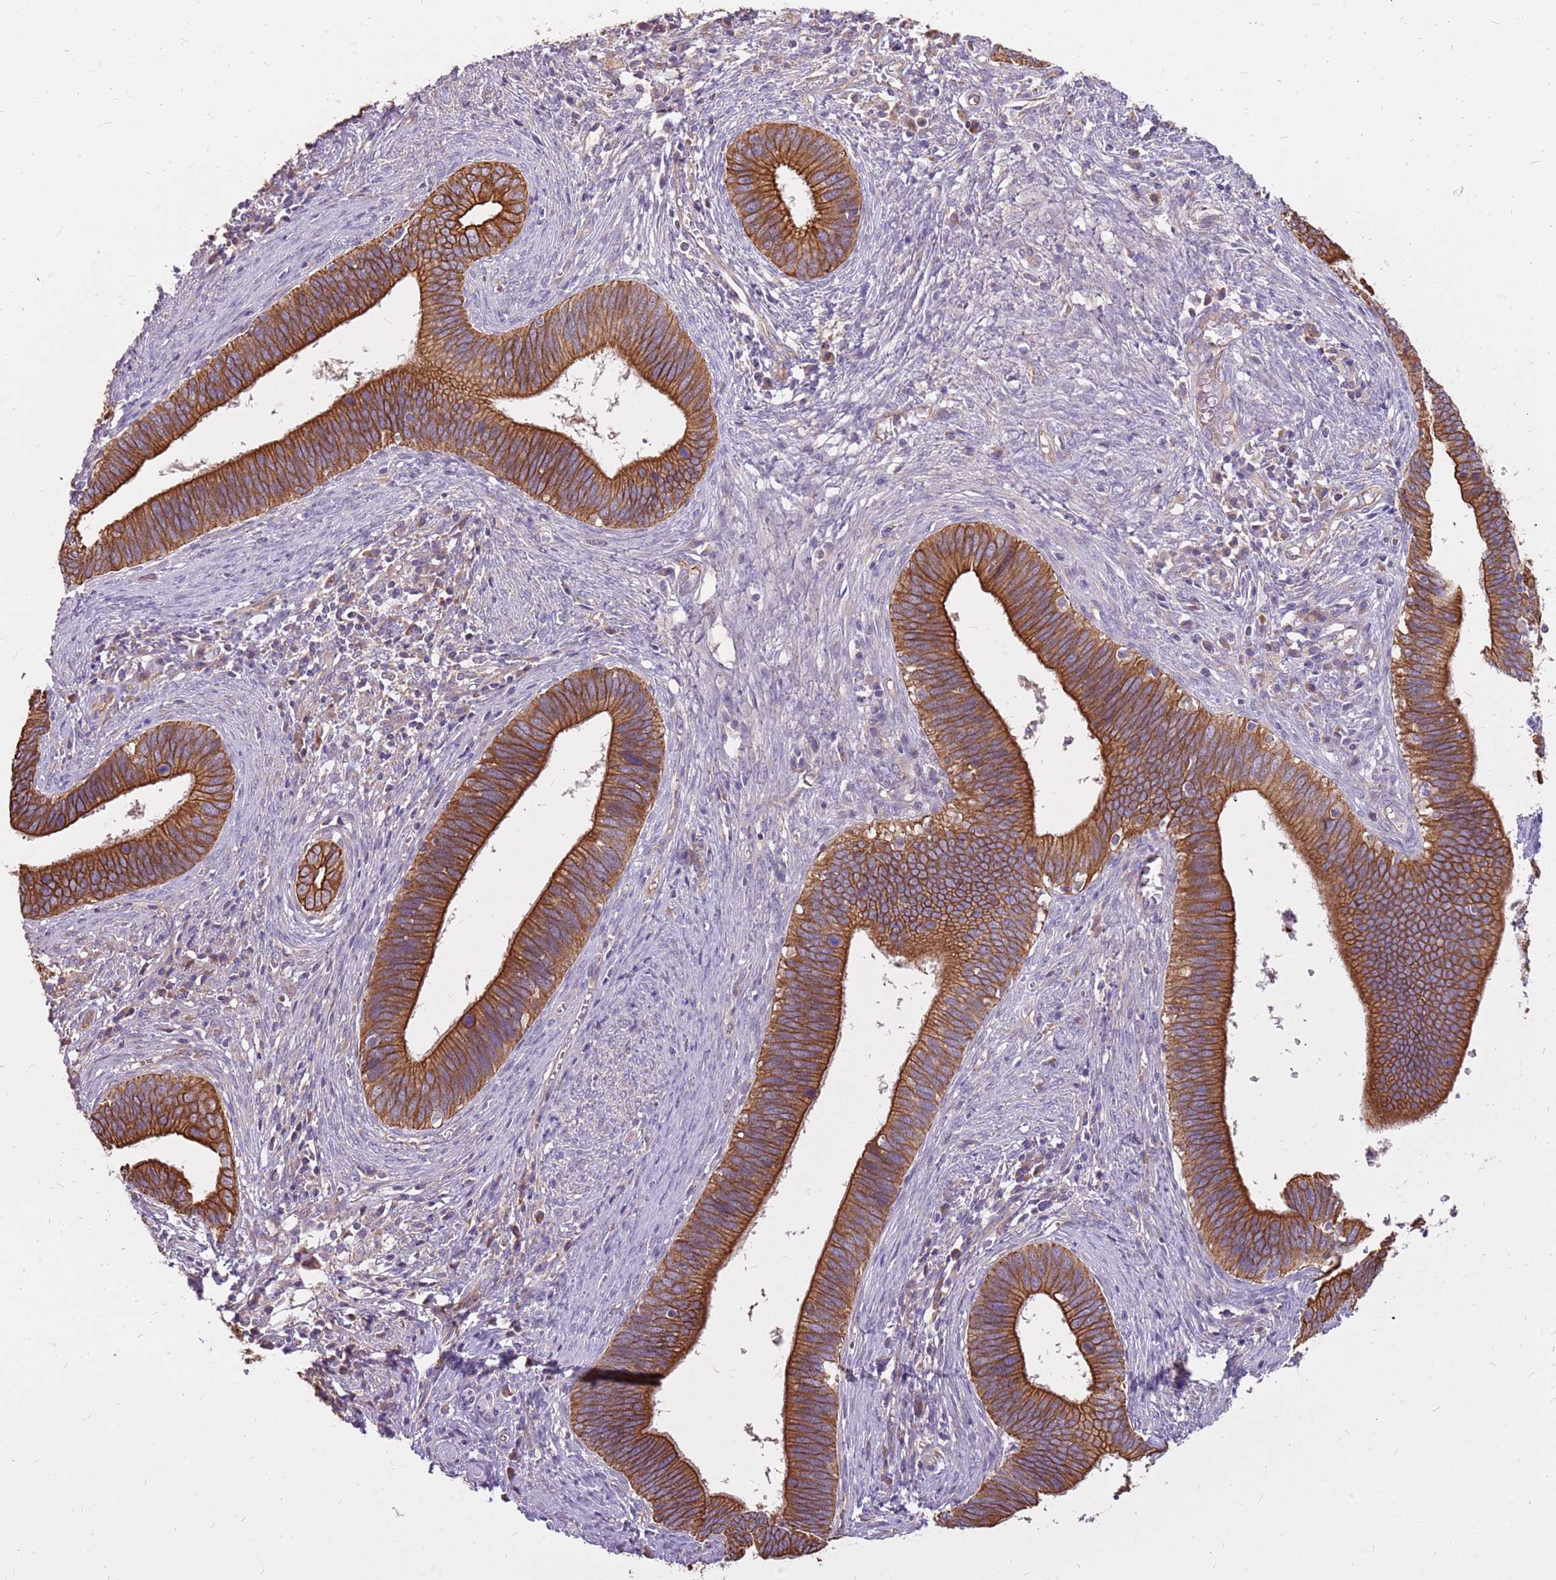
{"staining": {"intensity": "strong", "quantity": ">75%", "location": "cytoplasmic/membranous"}, "tissue": "cervical cancer", "cell_type": "Tumor cells", "image_type": "cancer", "snomed": [{"axis": "morphology", "description": "Adenocarcinoma, NOS"}, {"axis": "topography", "description": "Cervix"}], "caption": "Brown immunohistochemical staining in cervical adenocarcinoma reveals strong cytoplasmic/membranous positivity in about >75% of tumor cells.", "gene": "WASHC4", "patient": {"sex": "female", "age": 42}}